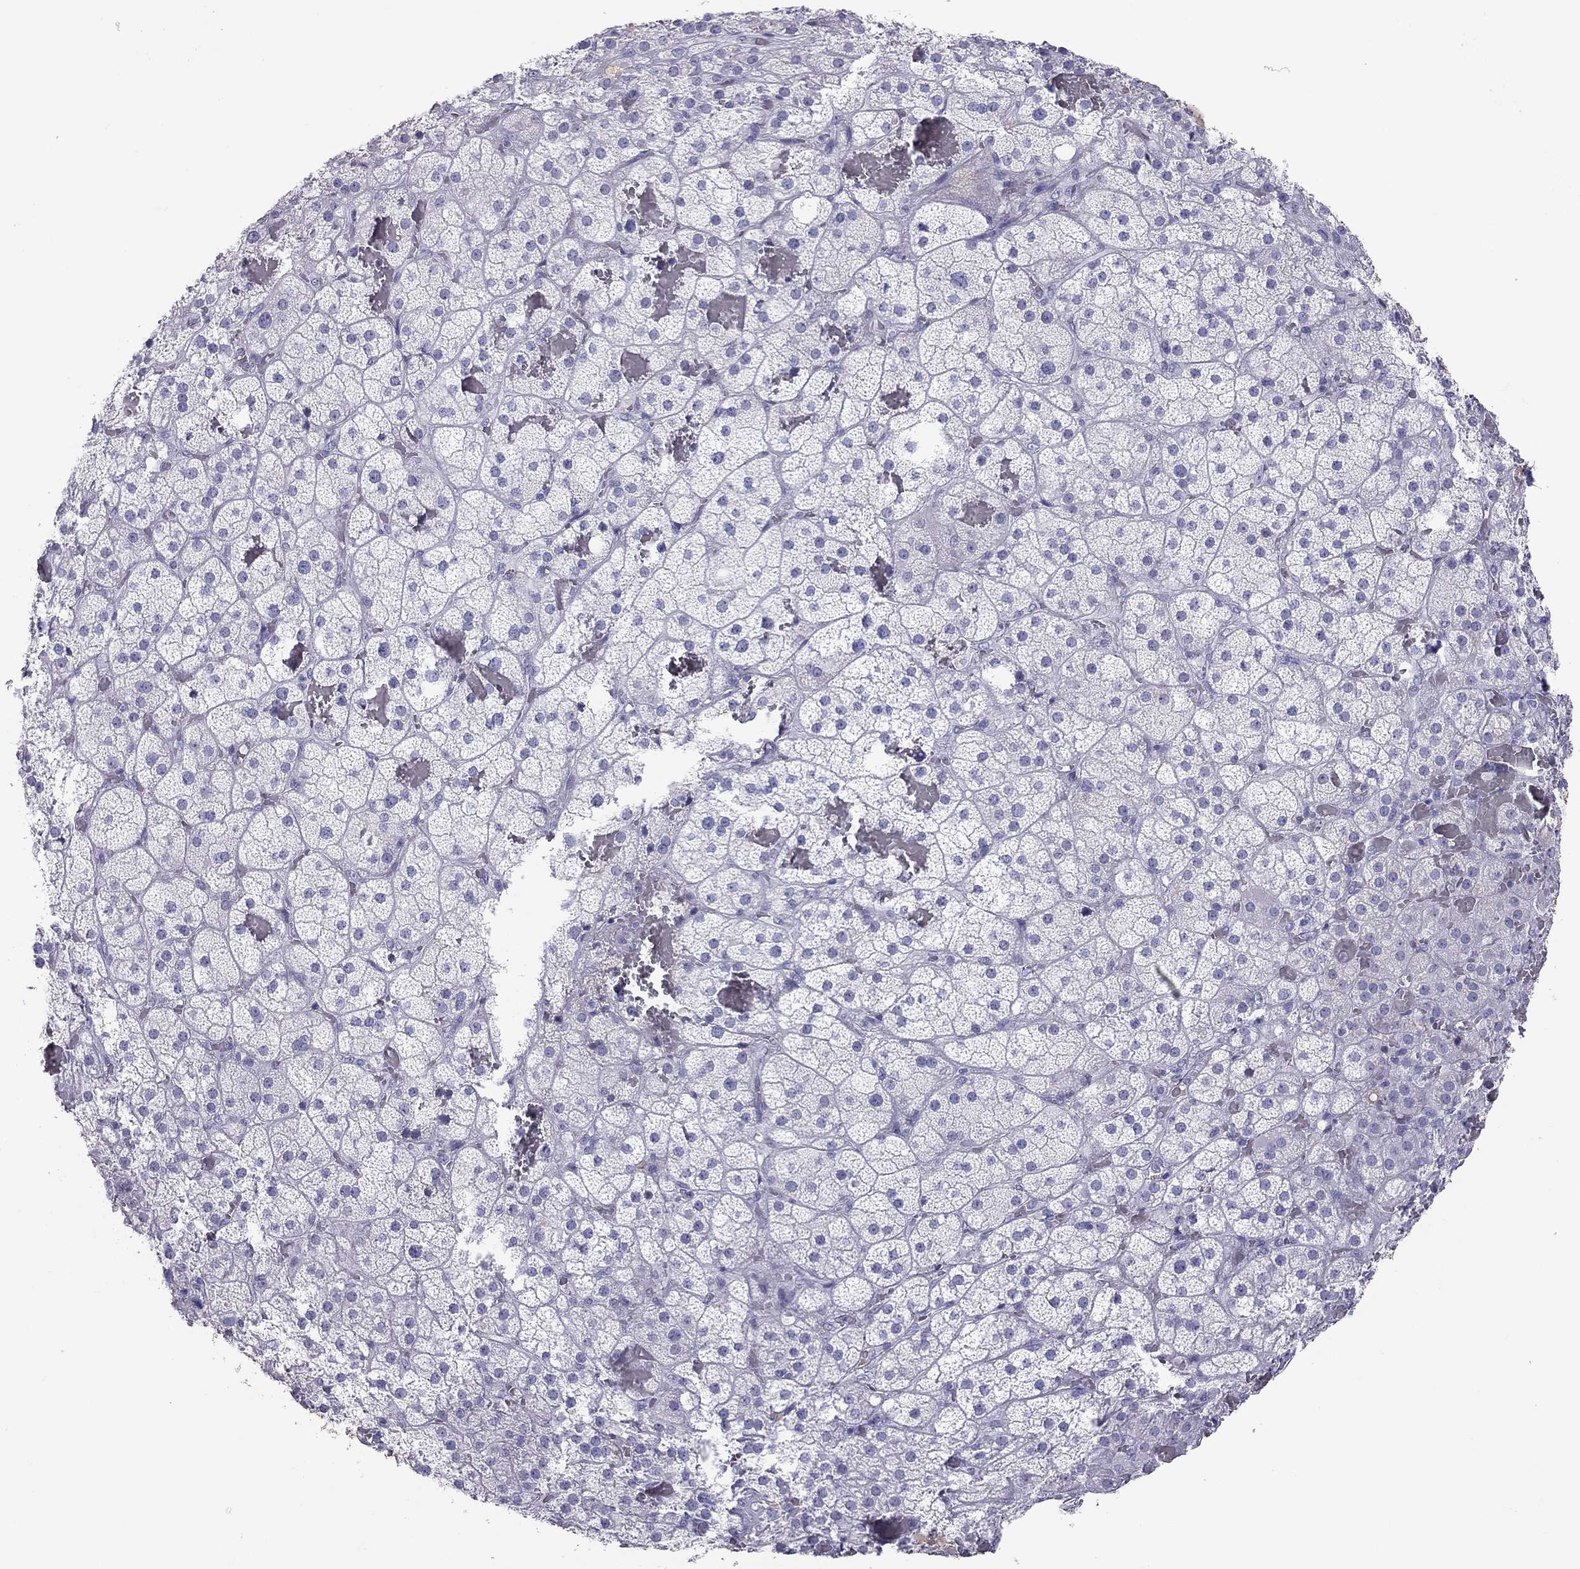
{"staining": {"intensity": "negative", "quantity": "none", "location": "none"}, "tissue": "adrenal gland", "cell_type": "Glandular cells", "image_type": "normal", "snomed": [{"axis": "morphology", "description": "Normal tissue, NOS"}, {"axis": "topography", "description": "Adrenal gland"}], "caption": "The histopathology image reveals no staining of glandular cells in benign adrenal gland. (DAB immunohistochemistry (IHC) visualized using brightfield microscopy, high magnification).", "gene": "KLRG1", "patient": {"sex": "male", "age": 57}}